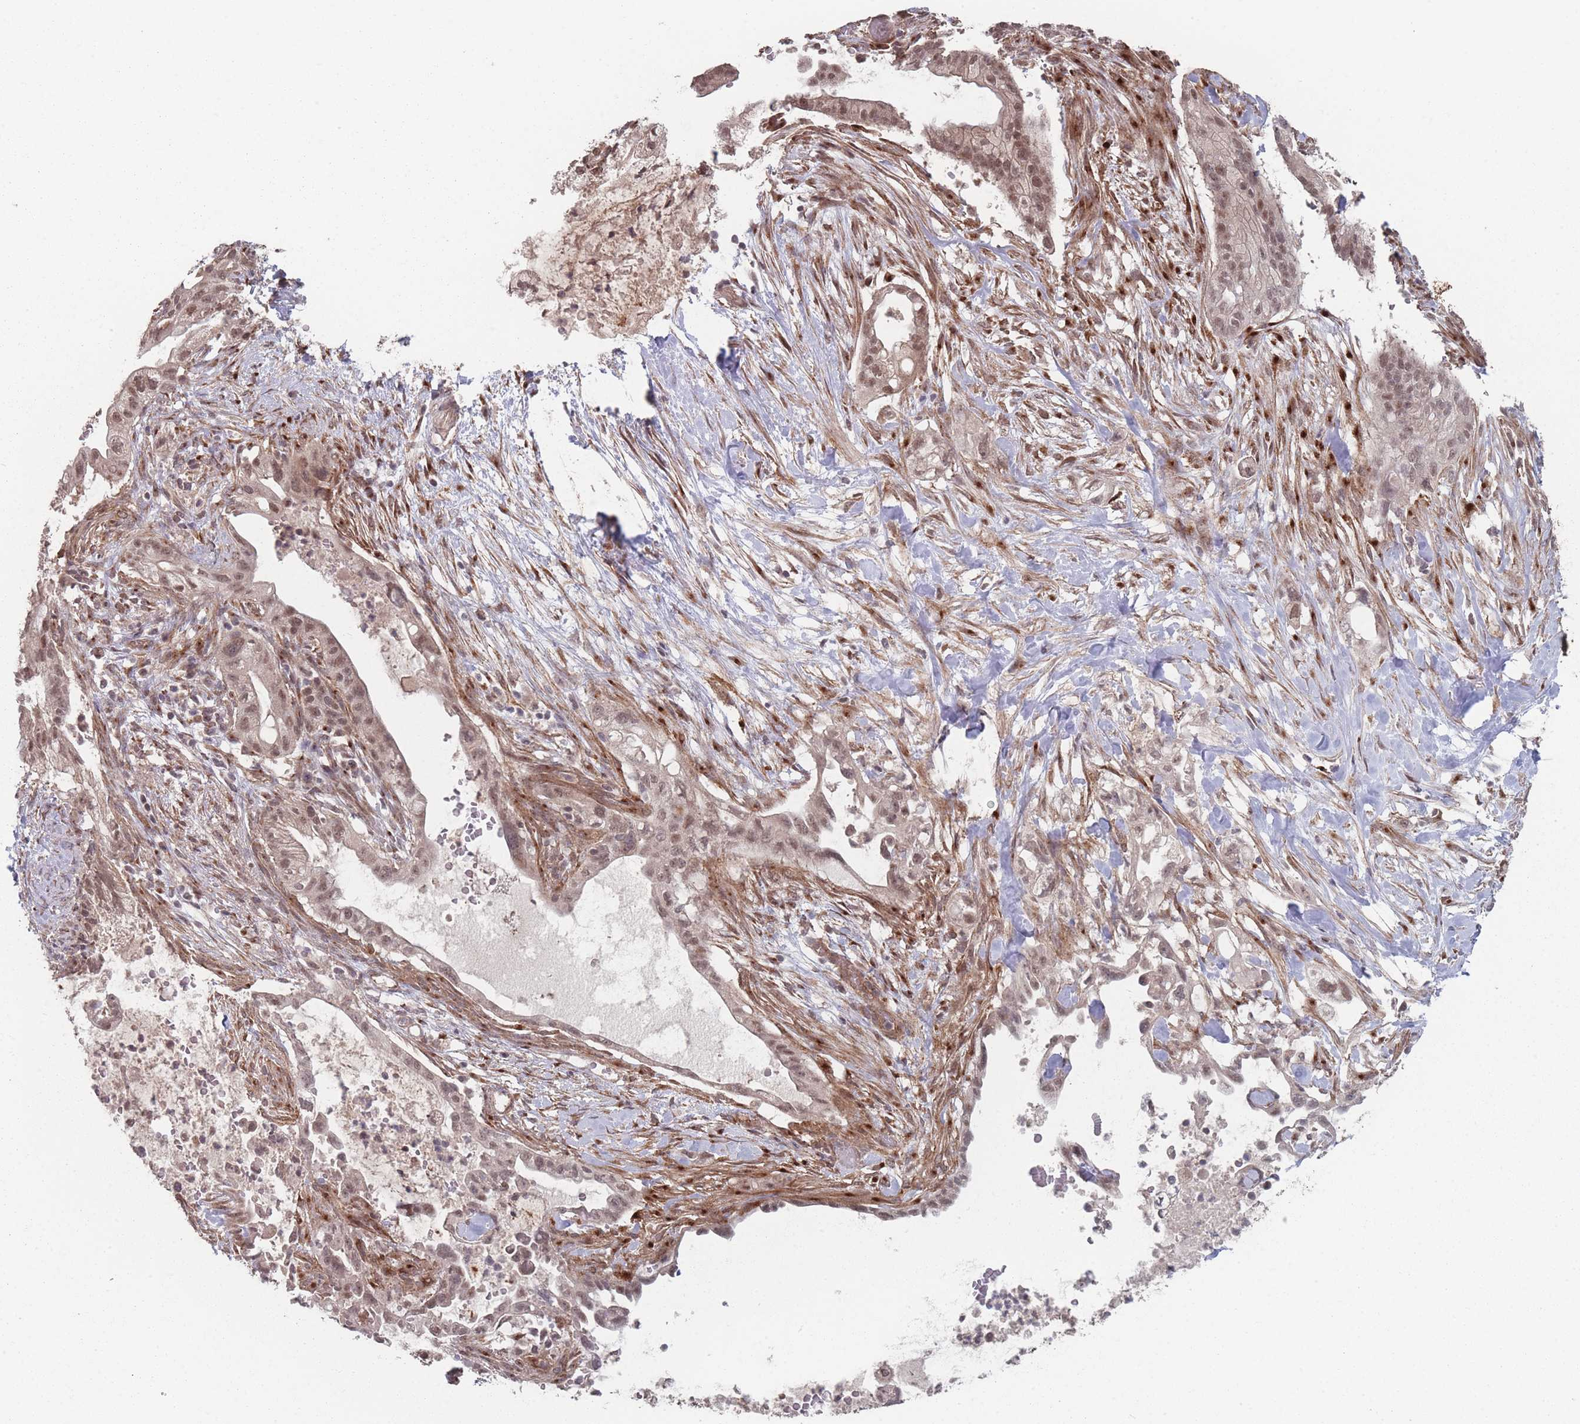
{"staining": {"intensity": "moderate", "quantity": ">75%", "location": "nuclear"}, "tissue": "pancreatic cancer", "cell_type": "Tumor cells", "image_type": "cancer", "snomed": [{"axis": "morphology", "description": "Adenocarcinoma, NOS"}, {"axis": "topography", "description": "Pancreas"}], "caption": "Human pancreatic cancer stained with a brown dye demonstrates moderate nuclear positive staining in about >75% of tumor cells.", "gene": "CNTRL", "patient": {"sex": "male", "age": 44}}